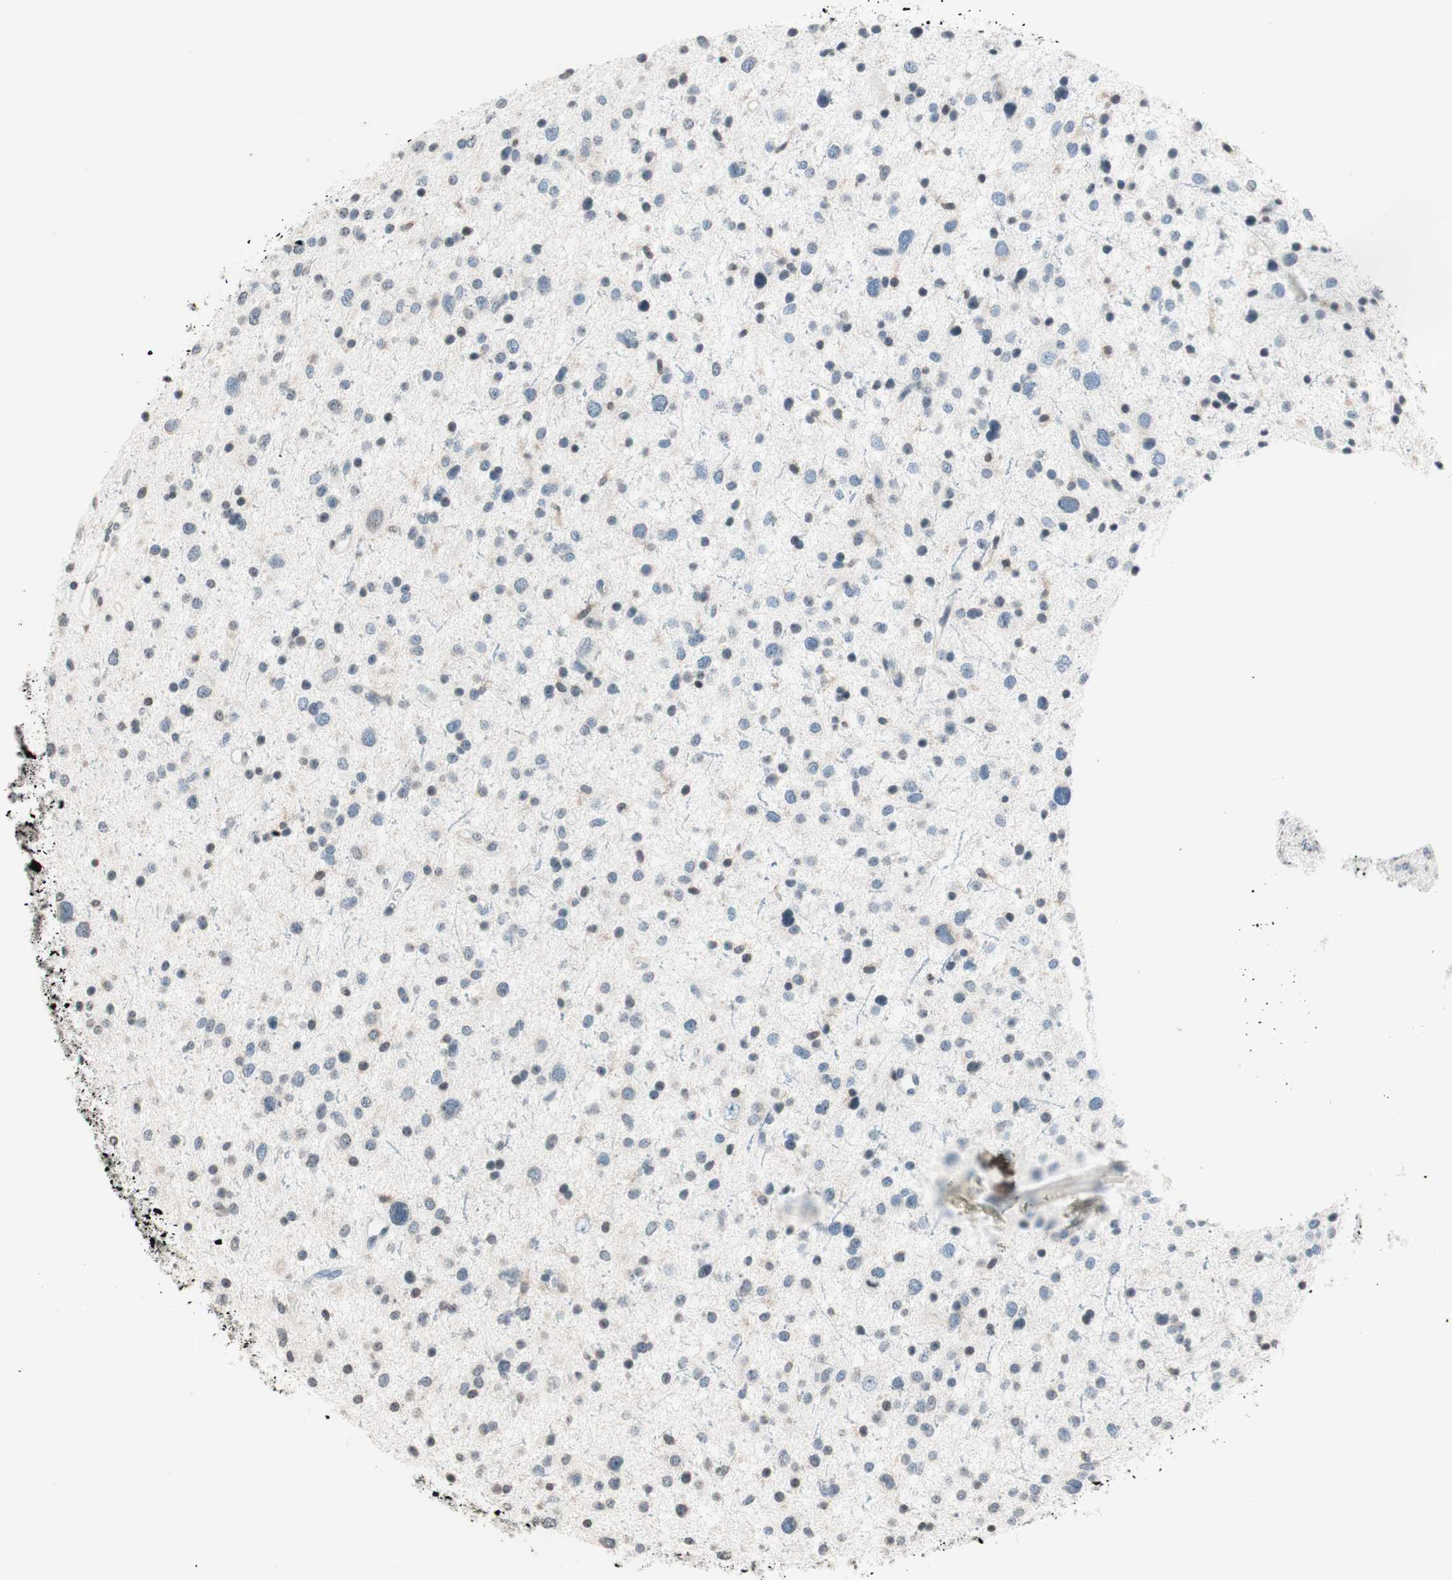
{"staining": {"intensity": "negative", "quantity": "none", "location": "none"}, "tissue": "glioma", "cell_type": "Tumor cells", "image_type": "cancer", "snomed": [{"axis": "morphology", "description": "Glioma, malignant, Low grade"}, {"axis": "topography", "description": "Brain"}], "caption": "Immunohistochemistry (IHC) histopathology image of glioma stained for a protein (brown), which demonstrates no positivity in tumor cells.", "gene": "WIPF1", "patient": {"sex": "female", "age": 37}}